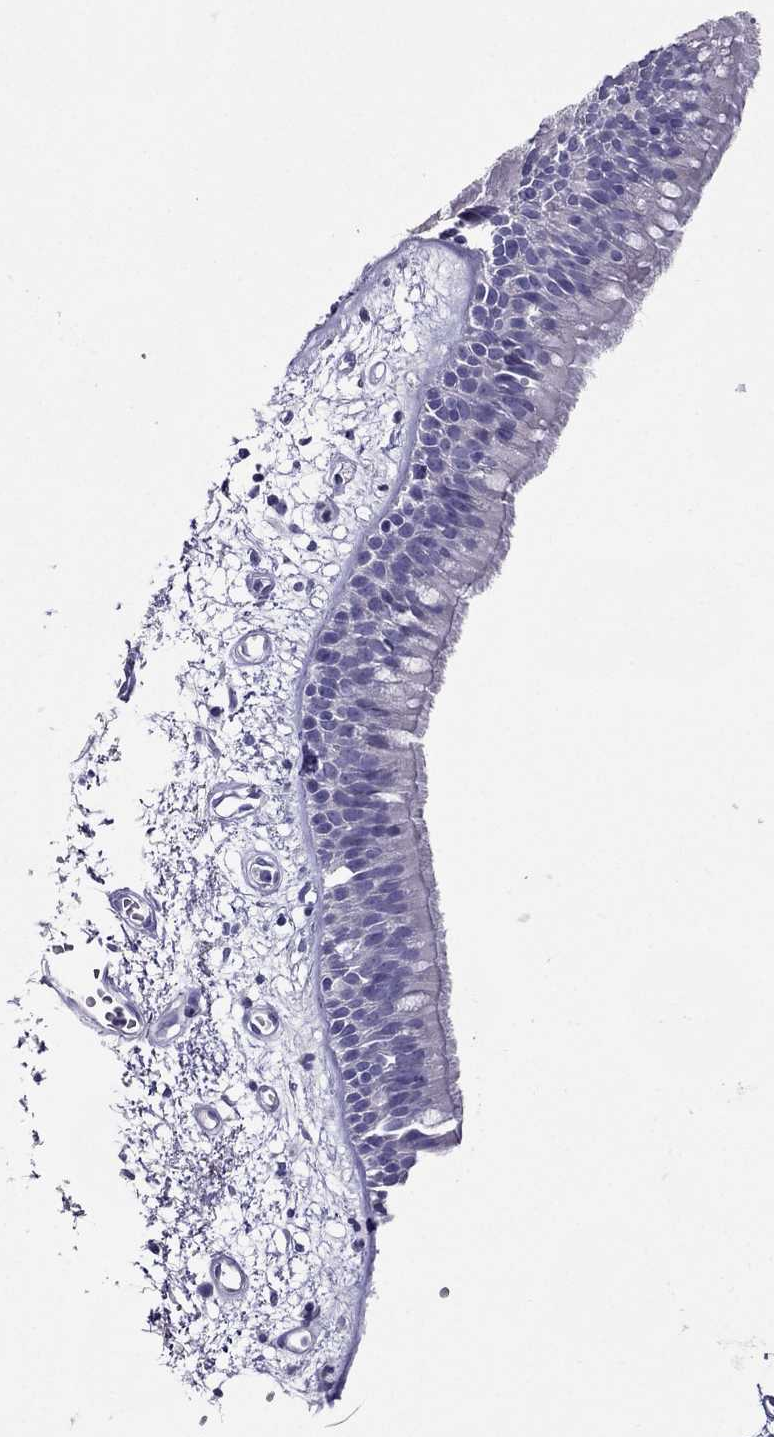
{"staining": {"intensity": "negative", "quantity": "none", "location": "none"}, "tissue": "bronchus", "cell_type": "Respiratory epithelial cells", "image_type": "normal", "snomed": [{"axis": "morphology", "description": "Normal tissue, NOS"}, {"axis": "morphology", "description": "Squamous cell carcinoma, NOS"}, {"axis": "topography", "description": "Cartilage tissue"}, {"axis": "topography", "description": "Bronchus"}, {"axis": "topography", "description": "Lung"}], "caption": "Immunohistochemistry image of unremarkable bronchus: bronchus stained with DAB displays no significant protein positivity in respiratory epithelial cells.", "gene": "ZNF541", "patient": {"sex": "male", "age": 66}}